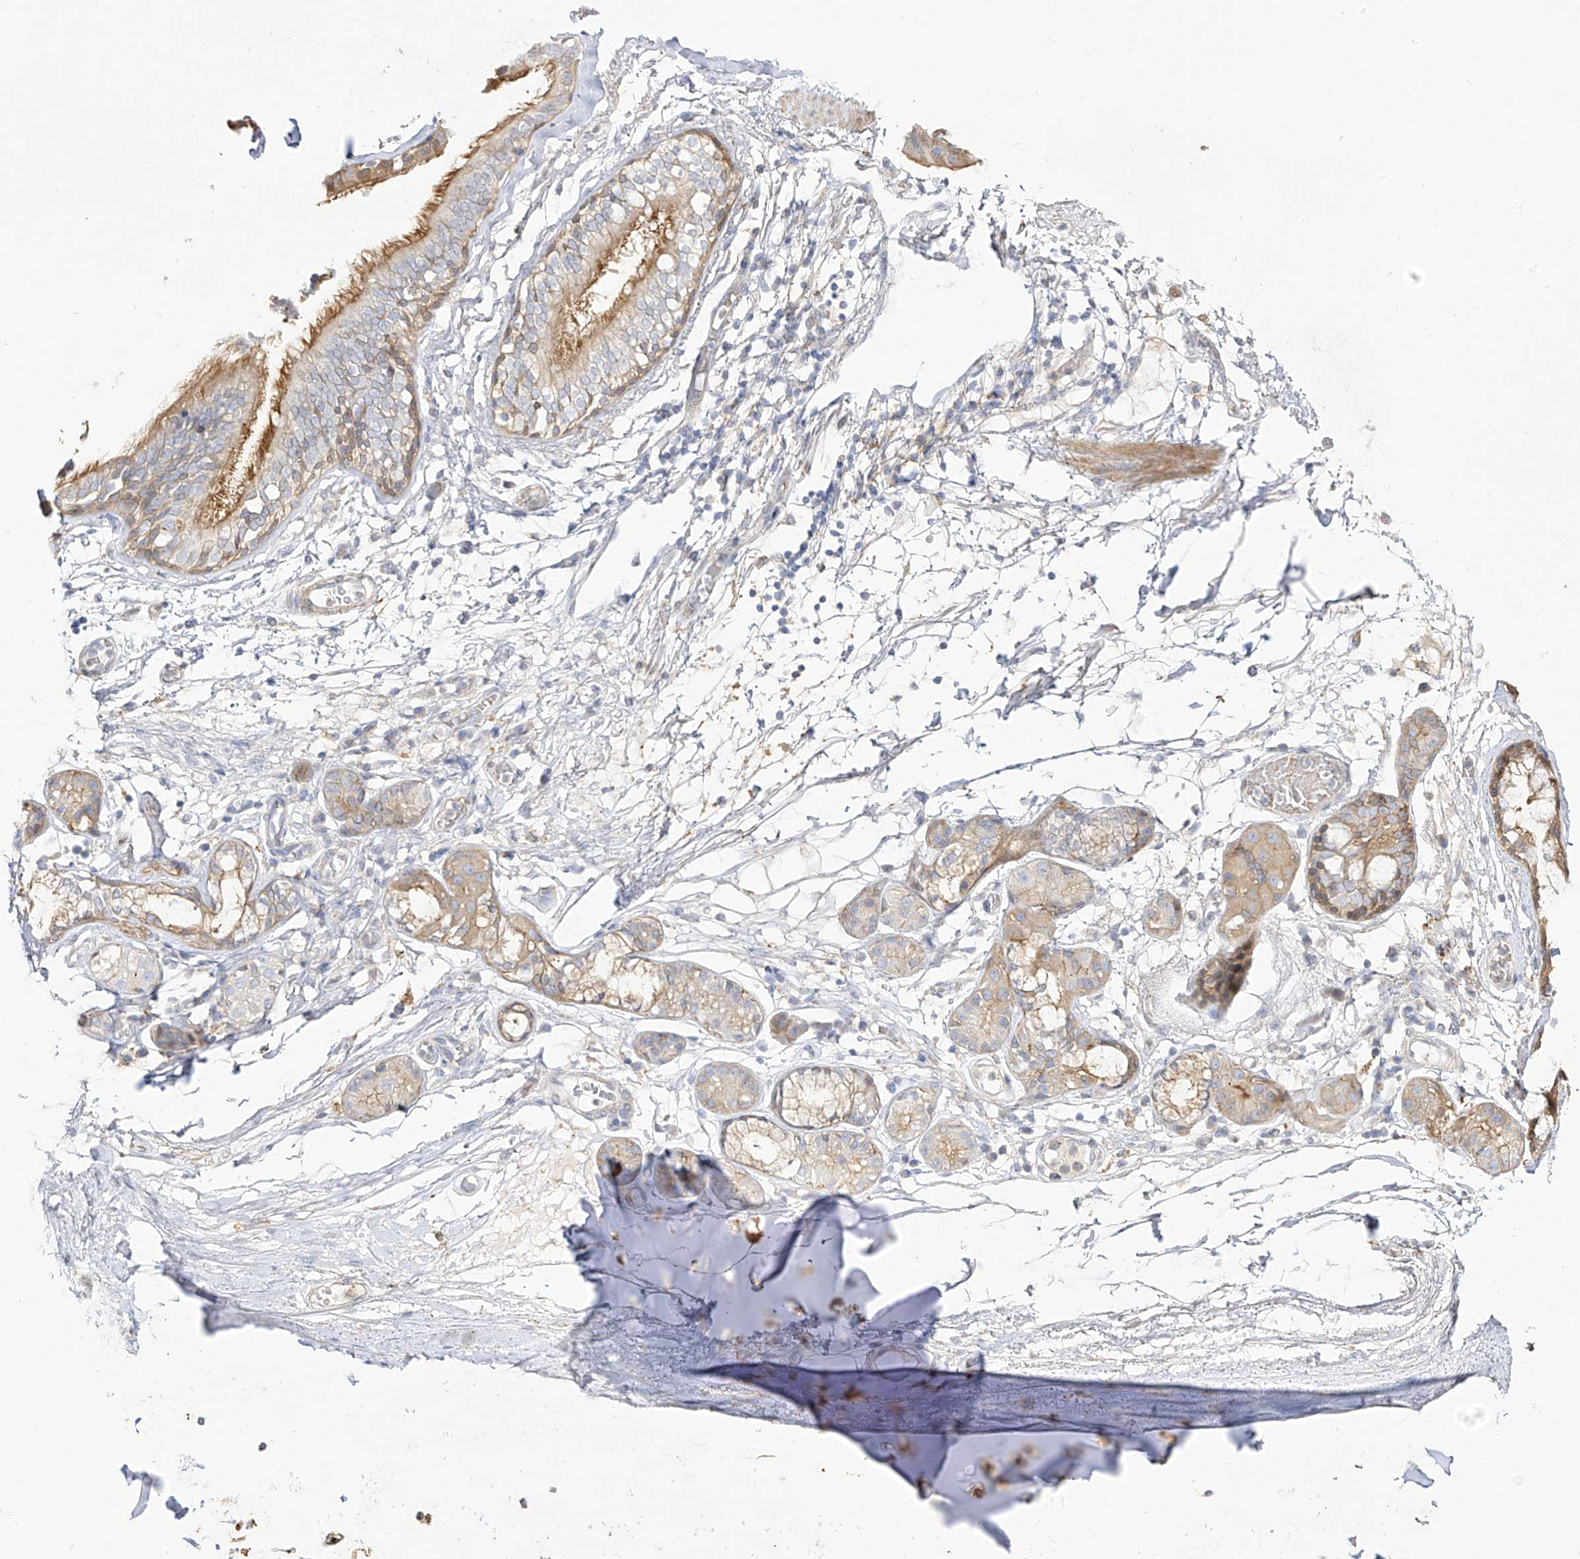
{"staining": {"intensity": "negative", "quantity": "none", "location": "none"}, "tissue": "adipose tissue", "cell_type": "Adipocytes", "image_type": "normal", "snomed": [{"axis": "morphology", "description": "Normal tissue, NOS"}, {"axis": "topography", "description": "Cartilage tissue"}], "caption": "IHC image of benign adipose tissue: adipose tissue stained with DAB exhibits no significant protein positivity in adipocytes.", "gene": "ZGRF1", "patient": {"sex": "female", "age": 63}}